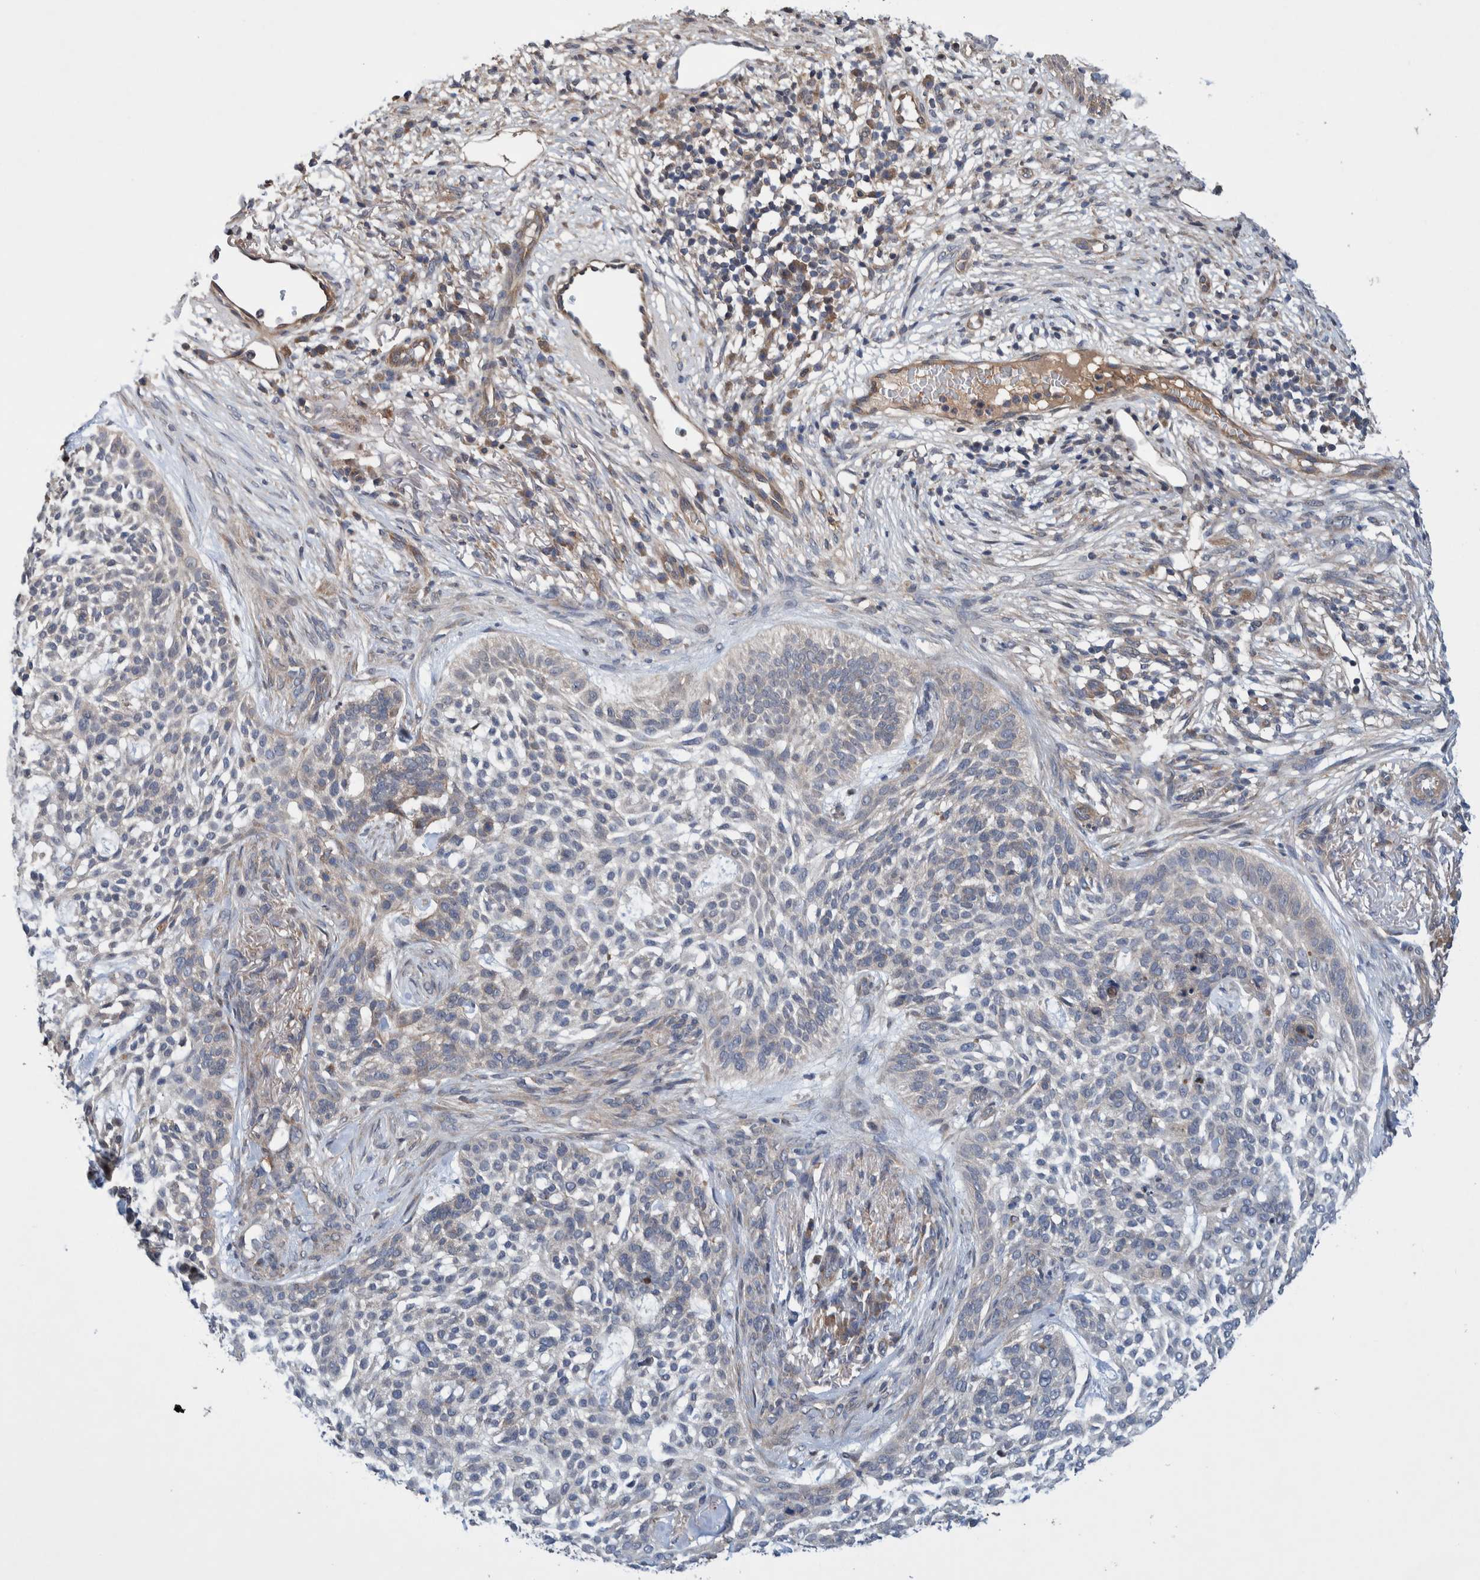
{"staining": {"intensity": "weak", "quantity": "<25%", "location": "cytoplasmic/membranous"}, "tissue": "skin cancer", "cell_type": "Tumor cells", "image_type": "cancer", "snomed": [{"axis": "morphology", "description": "Basal cell carcinoma"}, {"axis": "topography", "description": "Skin"}], "caption": "A high-resolution image shows immunohistochemistry (IHC) staining of skin cancer (basal cell carcinoma), which exhibits no significant staining in tumor cells.", "gene": "PIK3R6", "patient": {"sex": "female", "age": 64}}